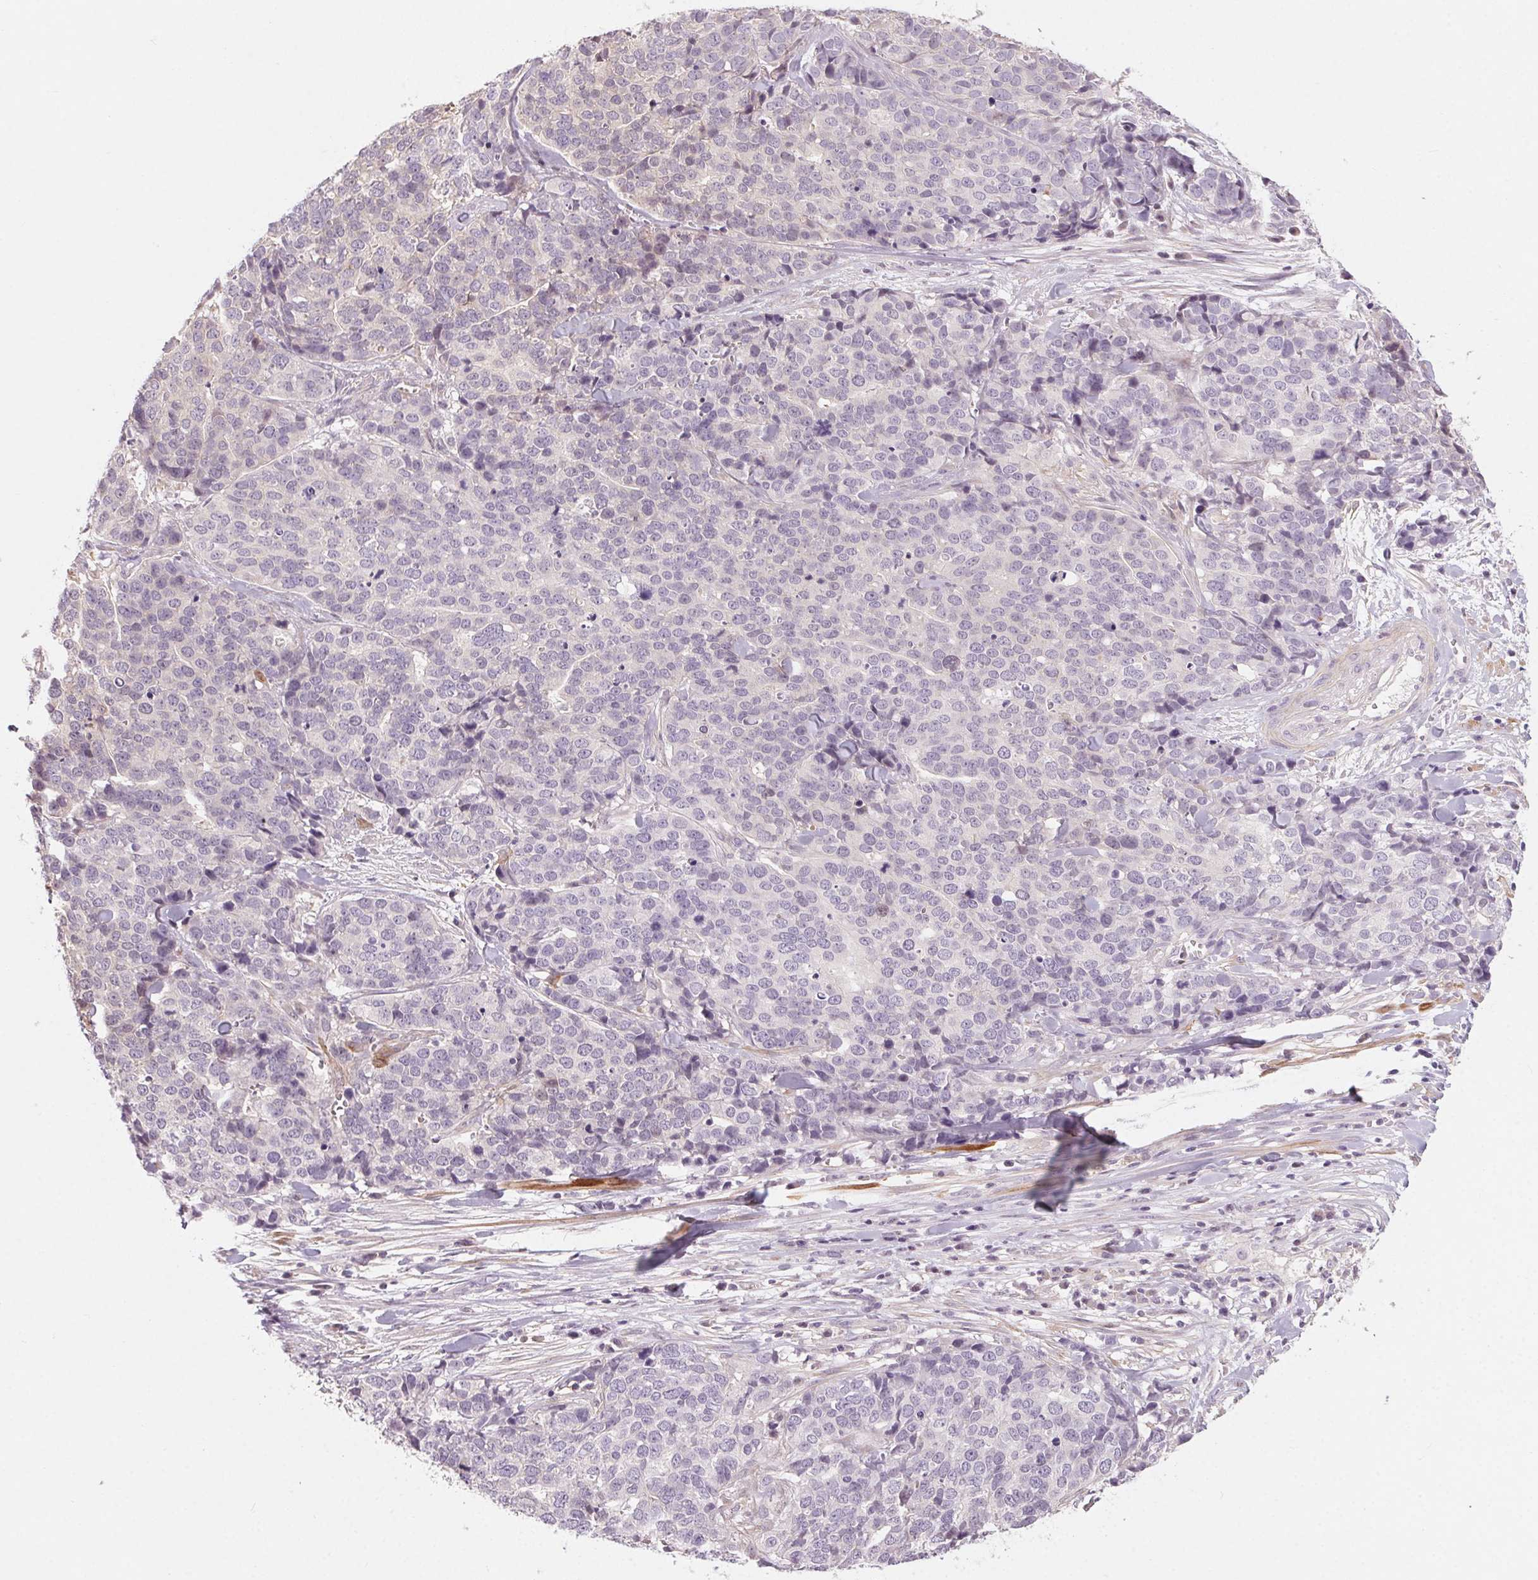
{"staining": {"intensity": "negative", "quantity": "none", "location": "none"}, "tissue": "ovarian cancer", "cell_type": "Tumor cells", "image_type": "cancer", "snomed": [{"axis": "morphology", "description": "Carcinoma, endometroid"}, {"axis": "topography", "description": "Ovary"}], "caption": "Immunohistochemical staining of human ovarian endometroid carcinoma shows no significant expression in tumor cells. Brightfield microscopy of immunohistochemistry (IHC) stained with DAB (3,3'-diaminobenzidine) (brown) and hematoxylin (blue), captured at high magnification.", "gene": "HHLA2", "patient": {"sex": "female", "age": 65}}